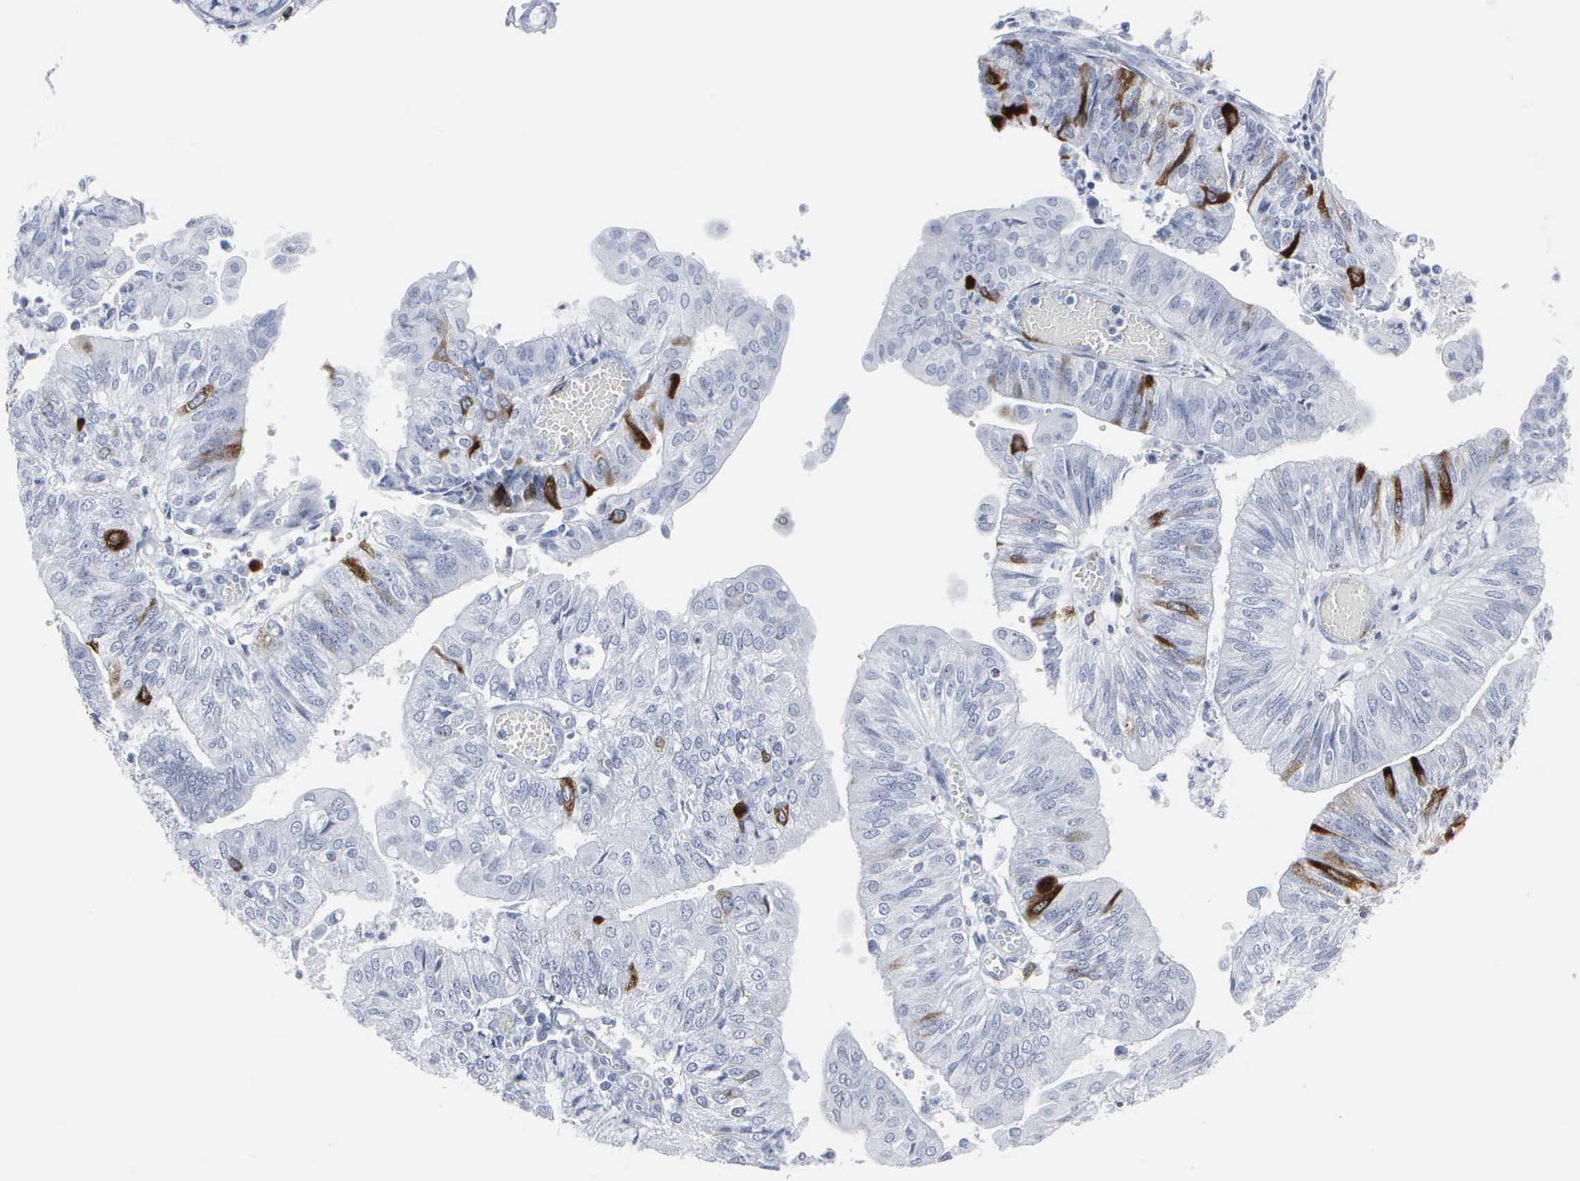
{"staining": {"intensity": "strong", "quantity": "<25%", "location": "cytoplasmic/membranous,nuclear"}, "tissue": "endometrial cancer", "cell_type": "Tumor cells", "image_type": "cancer", "snomed": [{"axis": "morphology", "description": "Adenocarcinoma, NOS"}, {"axis": "topography", "description": "Endometrium"}], "caption": "Protein staining of adenocarcinoma (endometrial) tissue shows strong cytoplasmic/membranous and nuclear positivity in about <25% of tumor cells.", "gene": "CCNB1", "patient": {"sex": "female", "age": 59}}